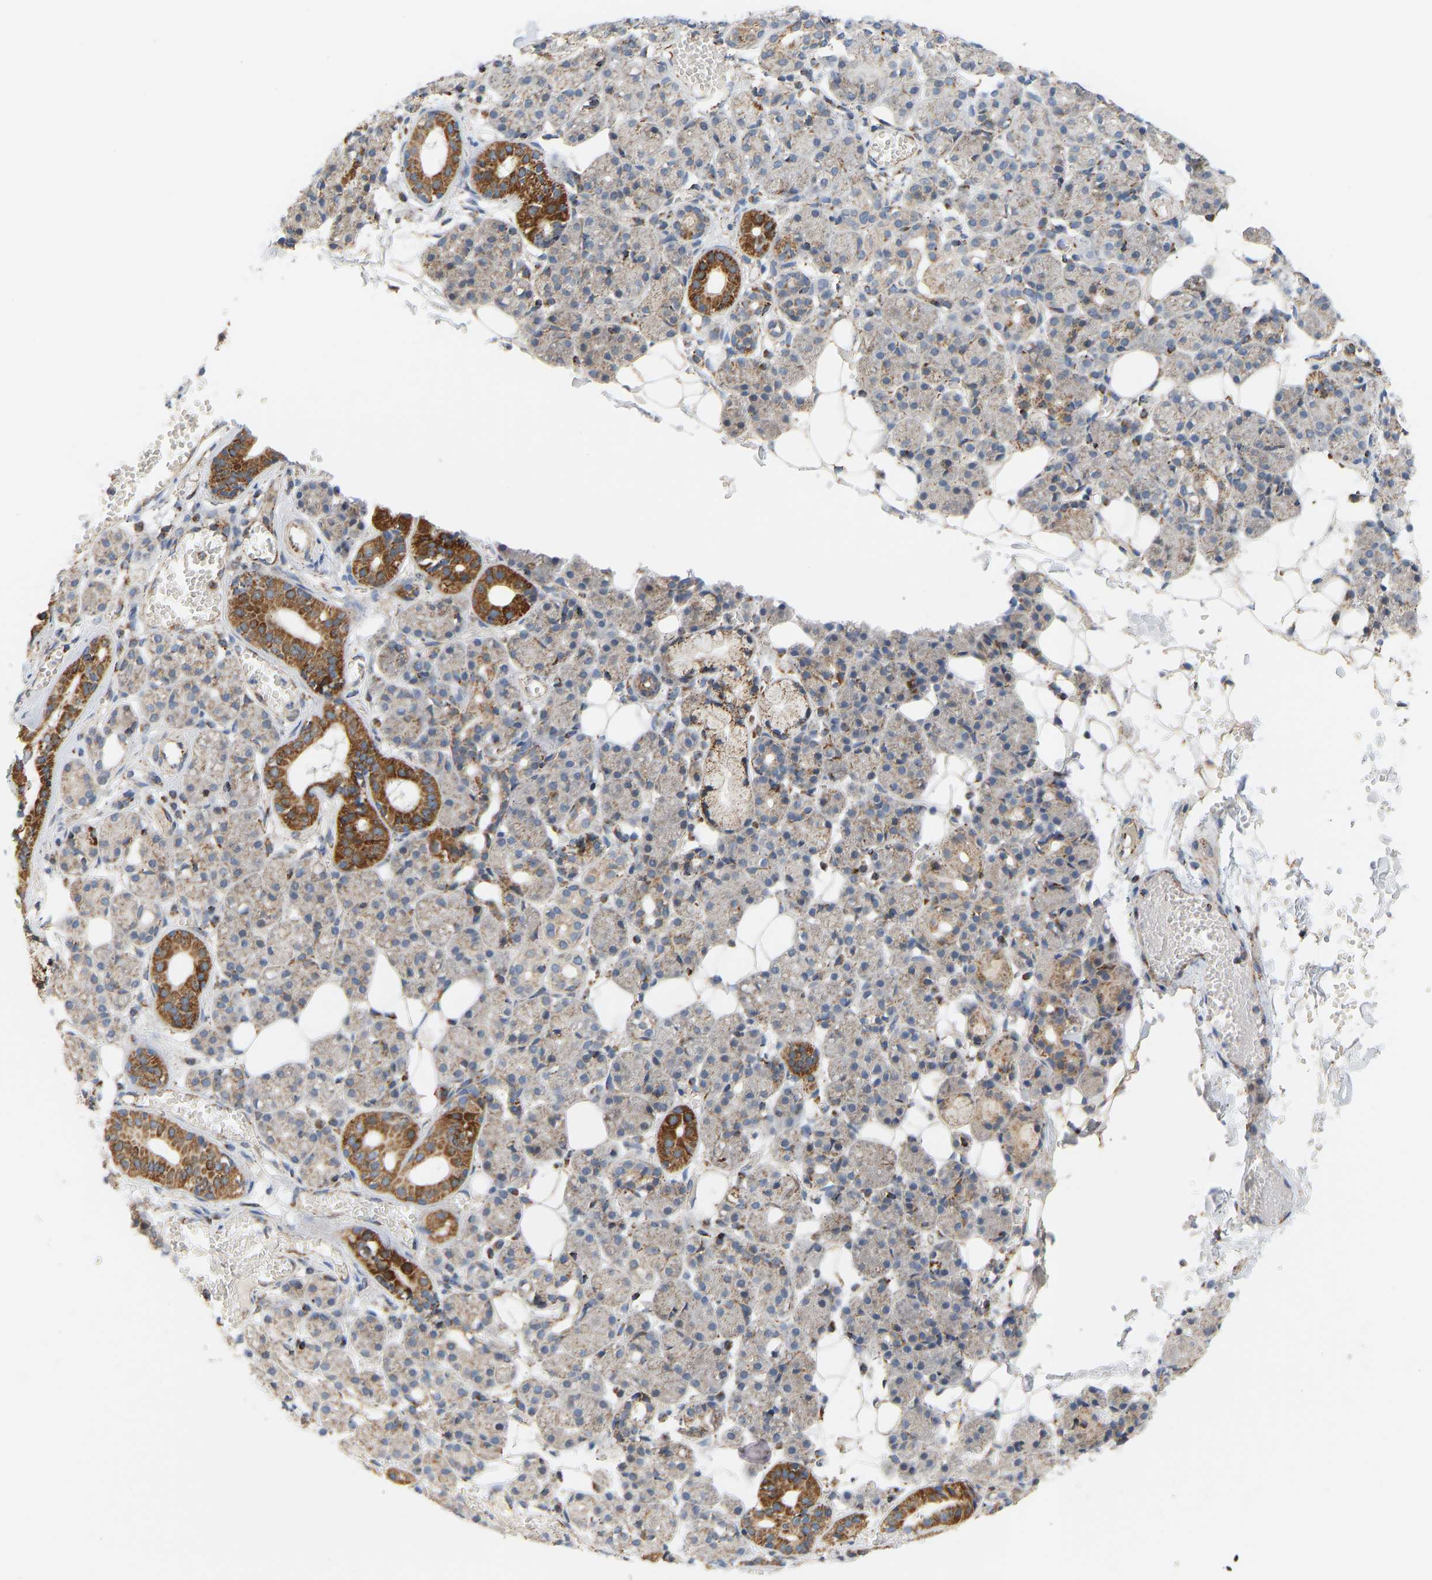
{"staining": {"intensity": "moderate", "quantity": "25%-75%", "location": "cytoplasmic/membranous"}, "tissue": "salivary gland", "cell_type": "Glandular cells", "image_type": "normal", "snomed": [{"axis": "morphology", "description": "Normal tissue, NOS"}, {"axis": "topography", "description": "Salivary gland"}], "caption": "DAB (3,3'-diaminobenzidine) immunohistochemical staining of benign salivary gland shows moderate cytoplasmic/membranous protein positivity in approximately 25%-75% of glandular cells. (DAB IHC, brown staining for protein, blue staining for nuclei).", "gene": "GPSM2", "patient": {"sex": "male", "age": 63}}